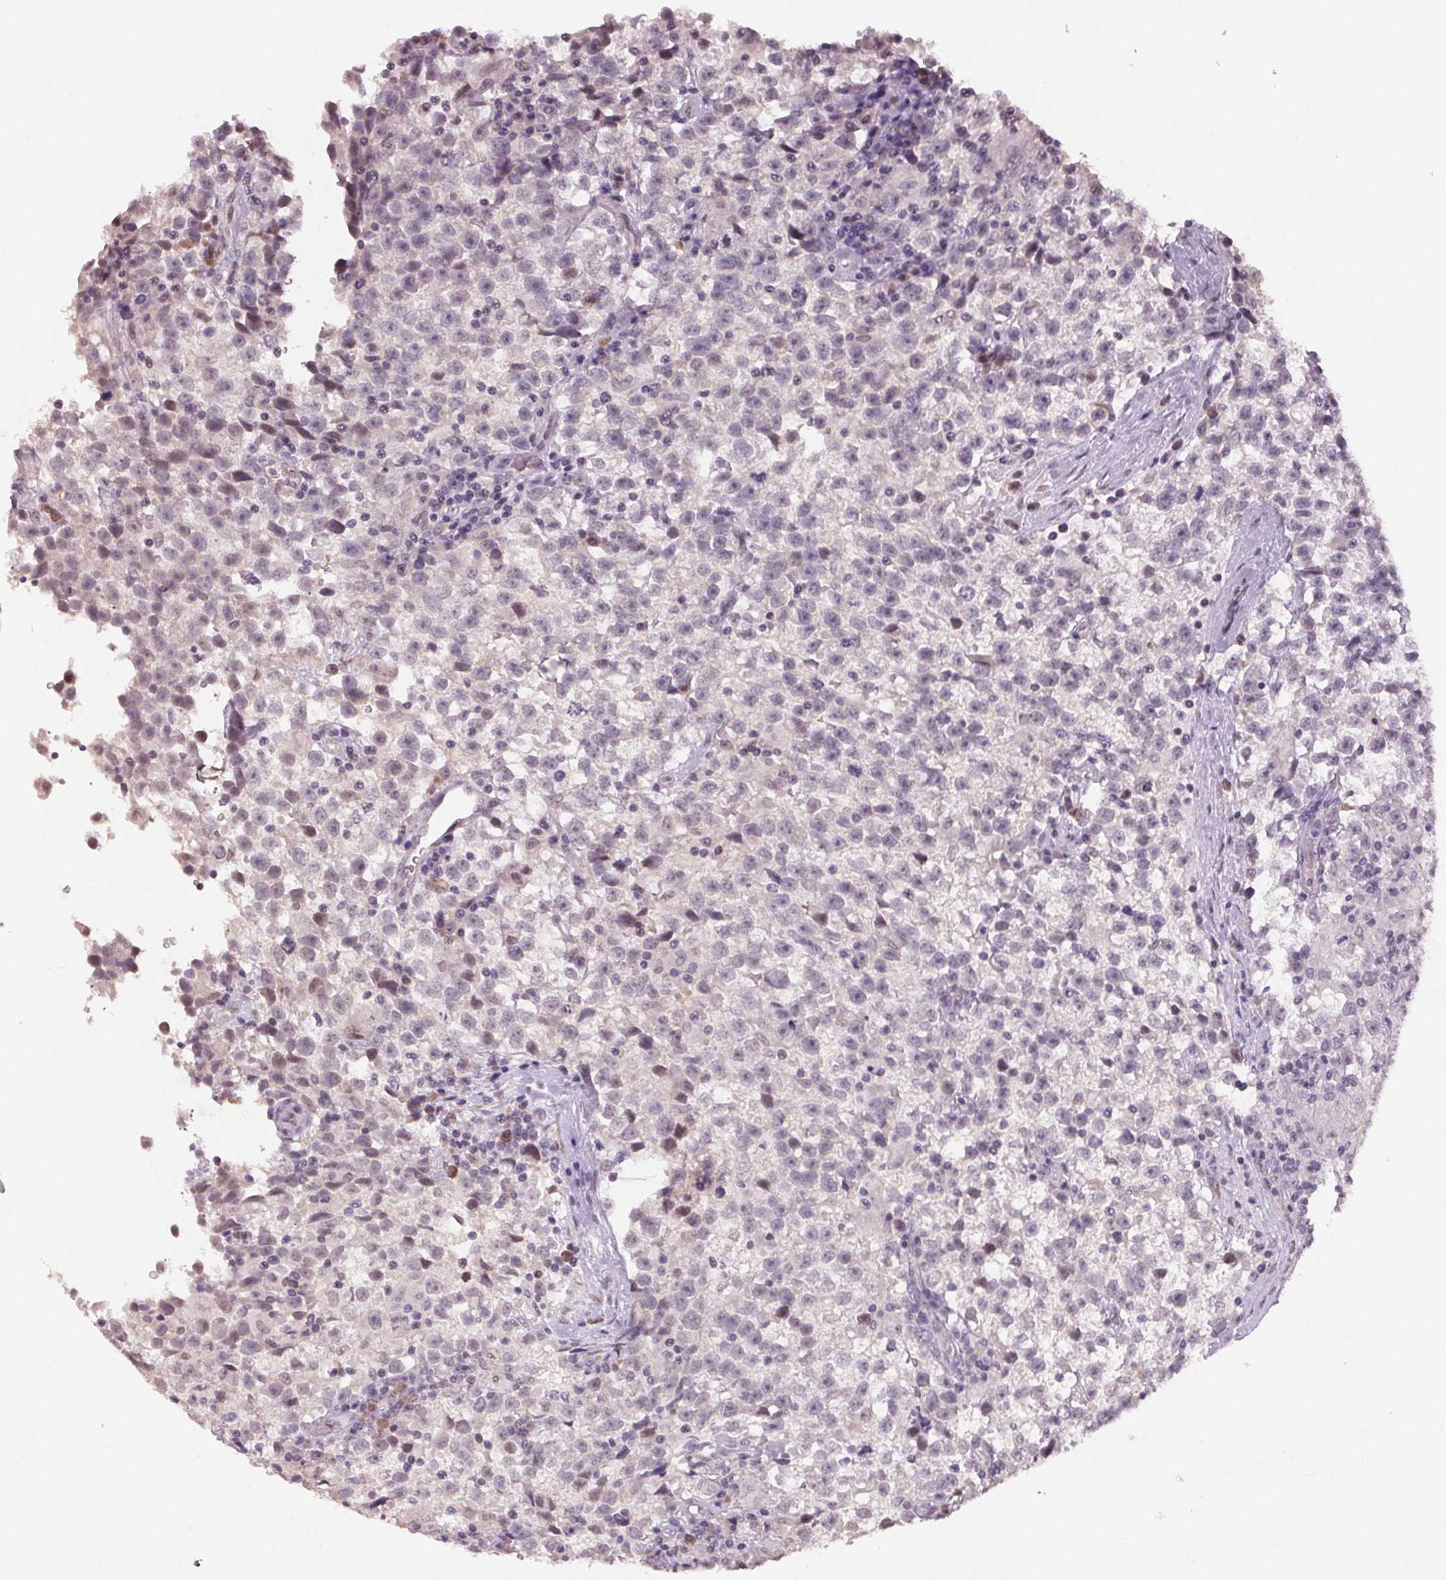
{"staining": {"intensity": "negative", "quantity": "none", "location": "none"}, "tissue": "testis cancer", "cell_type": "Tumor cells", "image_type": "cancer", "snomed": [{"axis": "morphology", "description": "Seminoma, NOS"}, {"axis": "topography", "description": "Testis"}], "caption": "High magnification brightfield microscopy of testis cancer (seminoma) stained with DAB (brown) and counterstained with hematoxylin (blue): tumor cells show no significant staining.", "gene": "ZBTB4", "patient": {"sex": "male", "age": 31}}